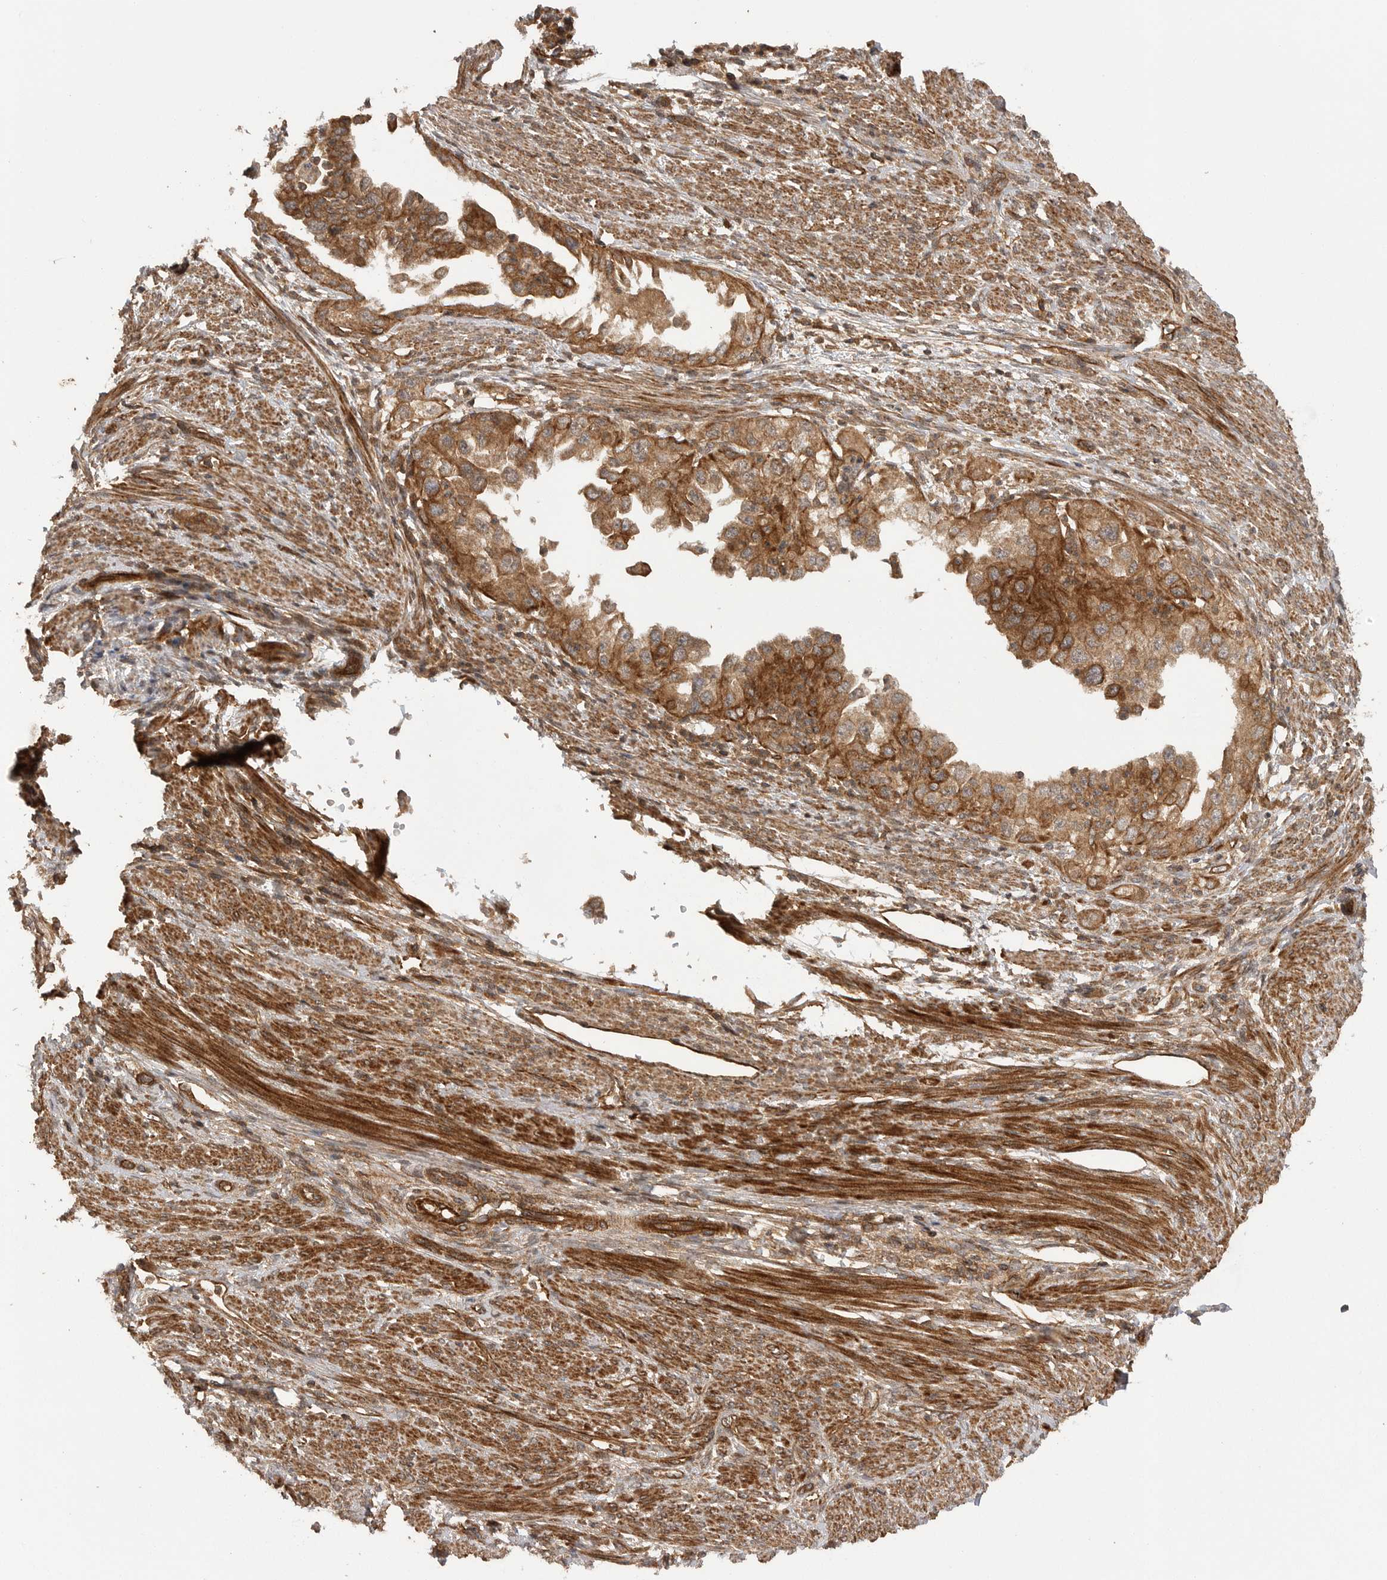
{"staining": {"intensity": "strong", "quantity": ">75%", "location": "cytoplasmic/membranous"}, "tissue": "endometrial cancer", "cell_type": "Tumor cells", "image_type": "cancer", "snomed": [{"axis": "morphology", "description": "Adenocarcinoma, NOS"}, {"axis": "topography", "description": "Endometrium"}], "caption": "This is an image of immunohistochemistry staining of endometrial adenocarcinoma, which shows strong expression in the cytoplasmic/membranous of tumor cells.", "gene": "PRDX4", "patient": {"sex": "female", "age": 85}}